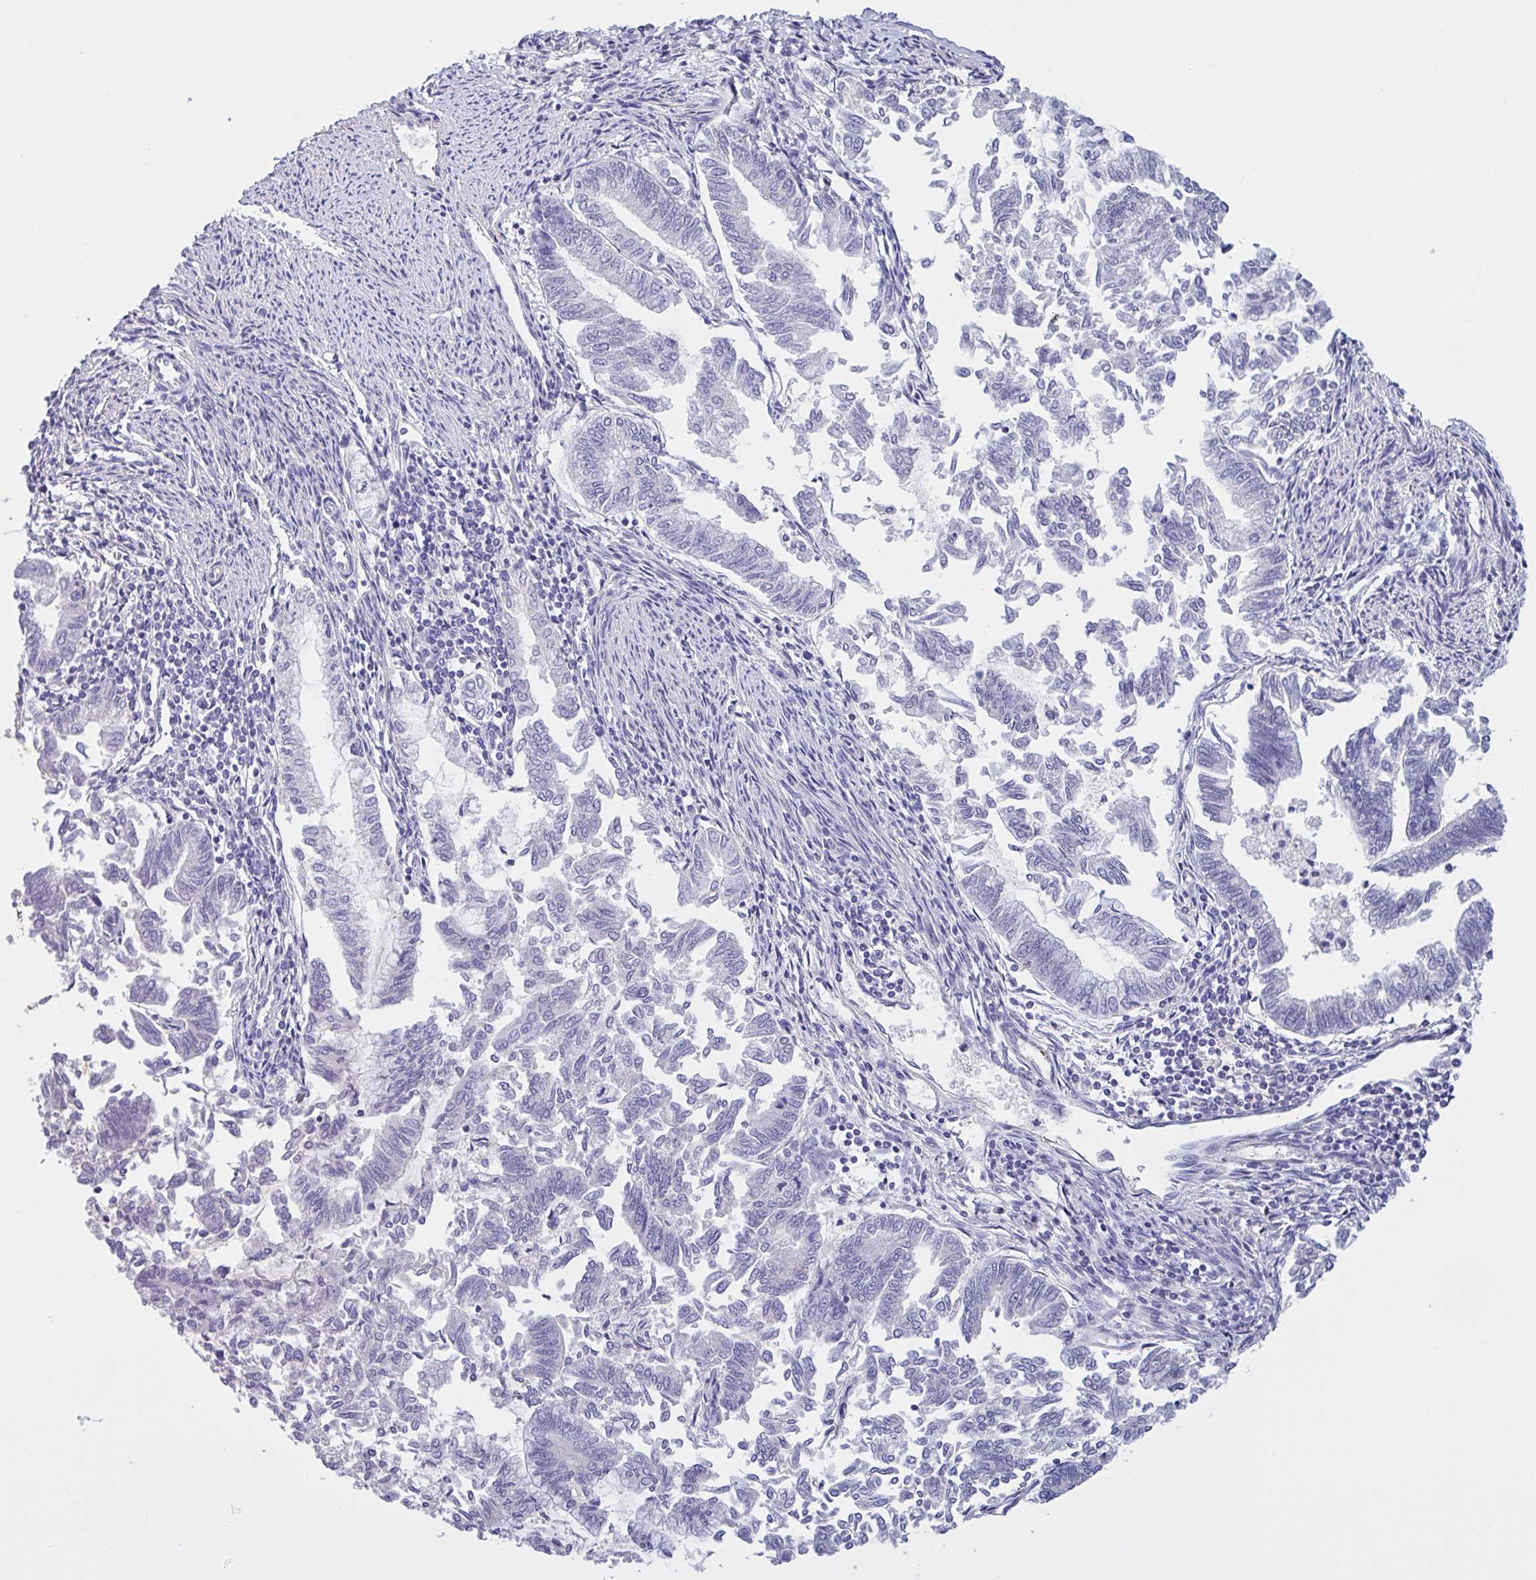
{"staining": {"intensity": "negative", "quantity": "none", "location": "none"}, "tissue": "endometrial cancer", "cell_type": "Tumor cells", "image_type": "cancer", "snomed": [{"axis": "morphology", "description": "Adenocarcinoma, NOS"}, {"axis": "topography", "description": "Endometrium"}], "caption": "High power microscopy photomicrograph of an immunohistochemistry (IHC) photomicrograph of endometrial adenocarcinoma, revealing no significant positivity in tumor cells.", "gene": "LARGE2", "patient": {"sex": "female", "age": 79}}